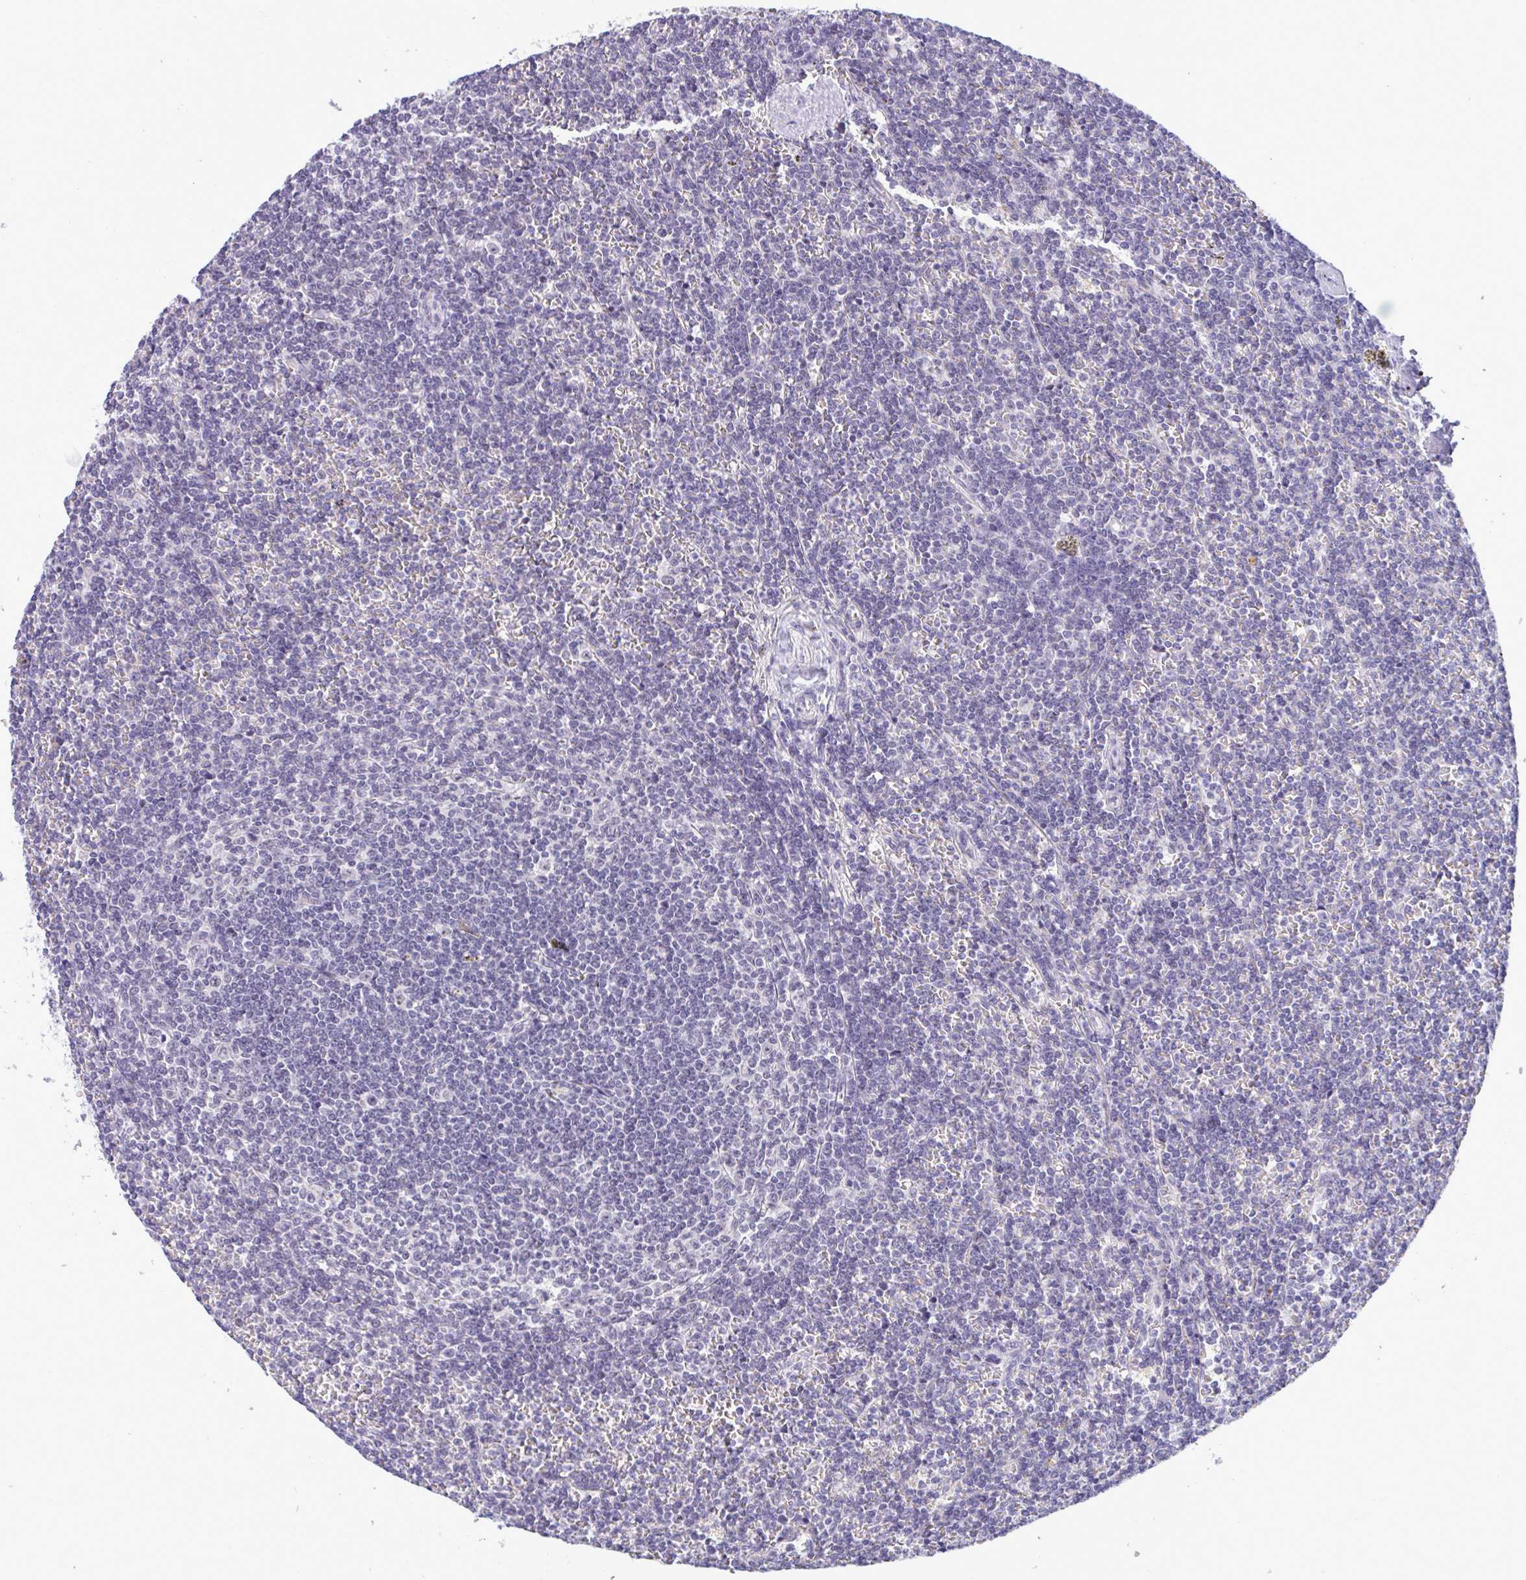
{"staining": {"intensity": "negative", "quantity": "none", "location": "none"}, "tissue": "lymphoma", "cell_type": "Tumor cells", "image_type": "cancer", "snomed": [{"axis": "morphology", "description": "Malignant lymphoma, non-Hodgkin's type, Low grade"}, {"axis": "topography", "description": "Spleen"}], "caption": "An immunohistochemistry histopathology image of lymphoma is shown. There is no staining in tumor cells of lymphoma.", "gene": "YBX2", "patient": {"sex": "male", "age": 78}}